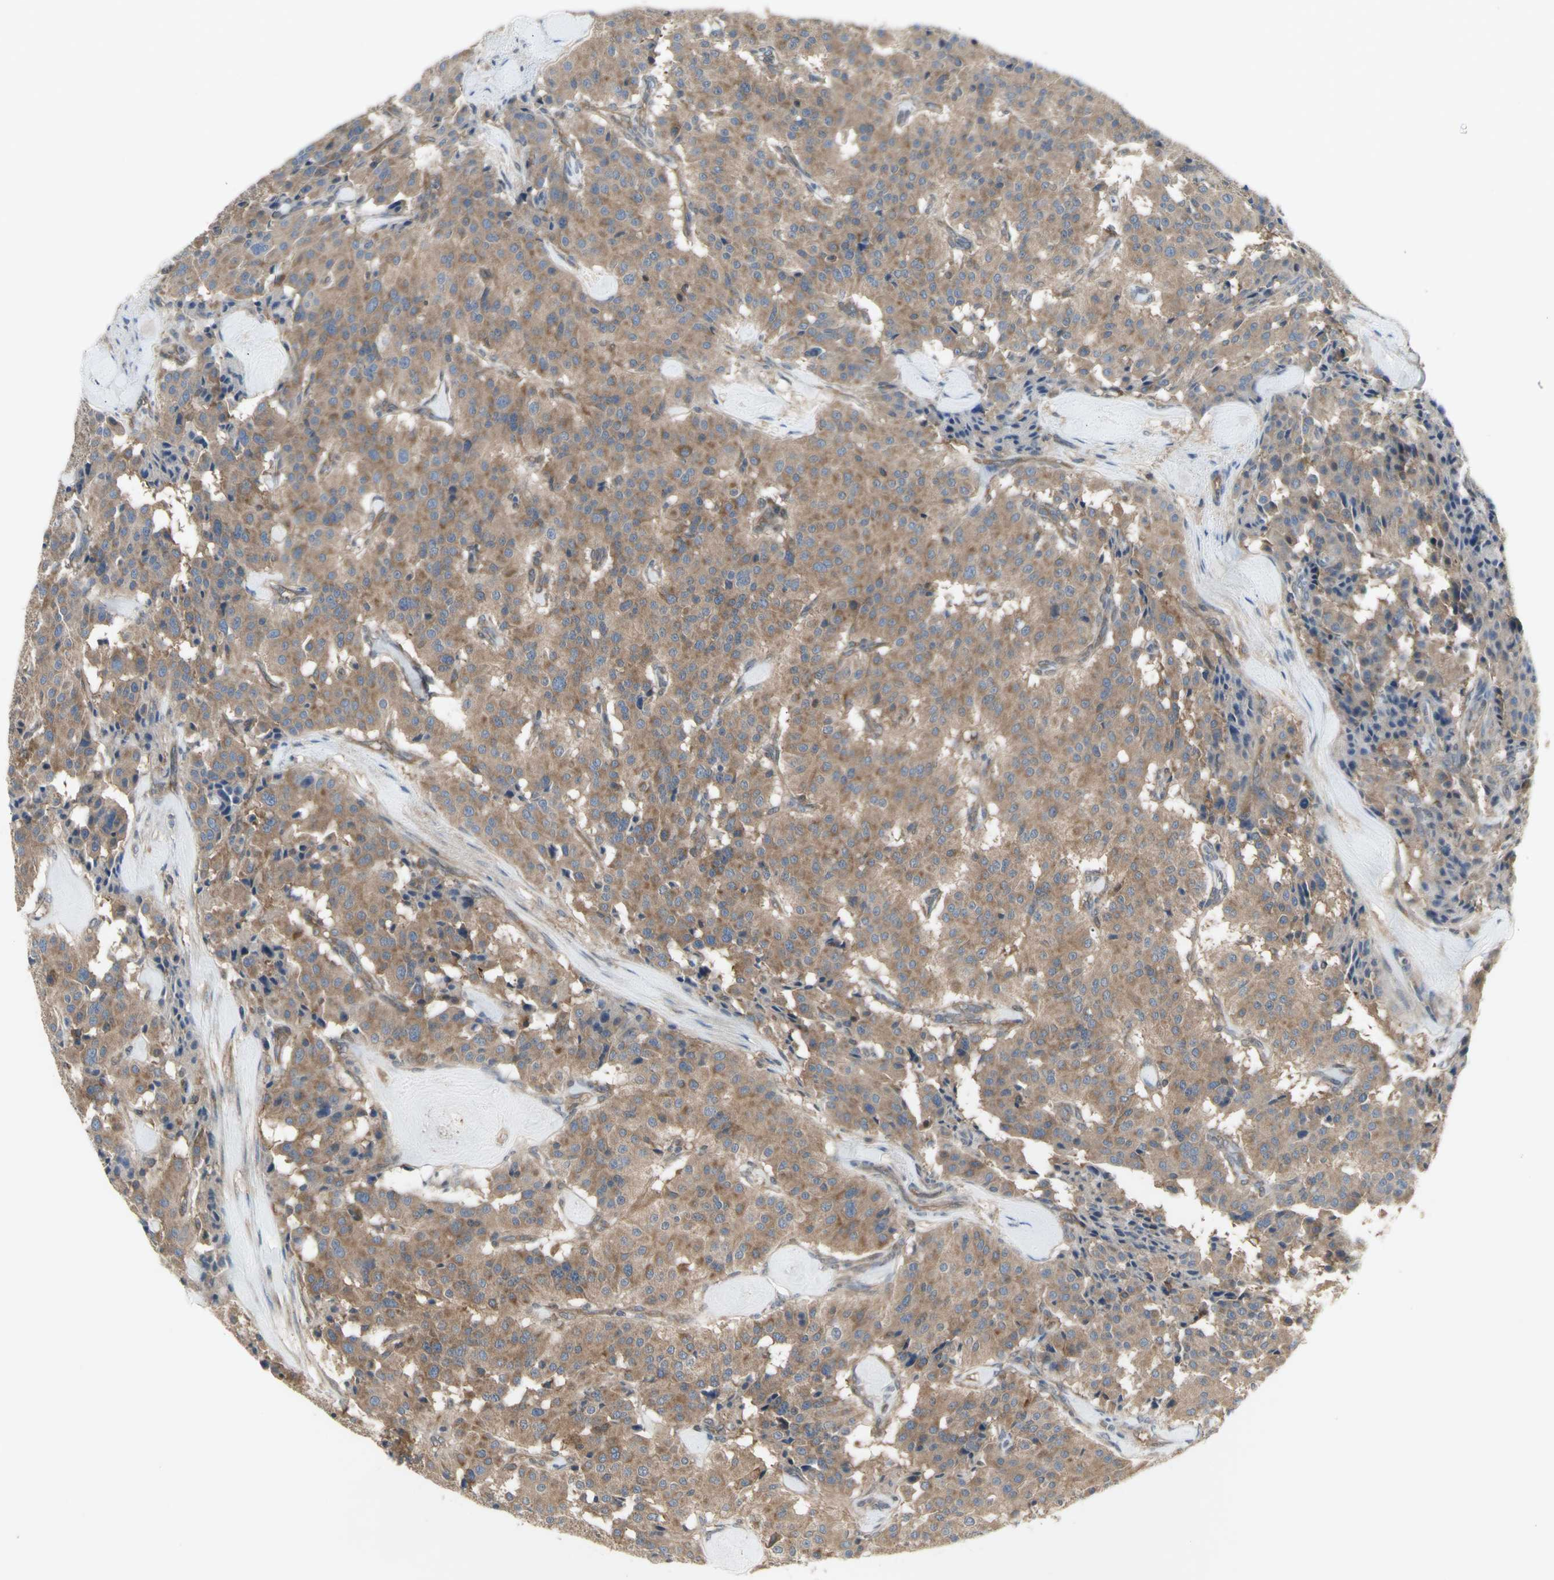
{"staining": {"intensity": "moderate", "quantity": ">75%", "location": "cytoplasmic/membranous"}, "tissue": "carcinoid", "cell_type": "Tumor cells", "image_type": "cancer", "snomed": [{"axis": "morphology", "description": "Carcinoid, malignant, NOS"}, {"axis": "topography", "description": "Lung"}], "caption": "Brown immunohistochemical staining in human malignant carcinoid exhibits moderate cytoplasmic/membranous expression in about >75% of tumor cells. The staining was performed using DAB (3,3'-diaminobenzidine) to visualize the protein expression in brown, while the nuclei were stained in blue with hematoxylin (Magnification: 20x).", "gene": "CHURC1-FNTB", "patient": {"sex": "male", "age": 30}}